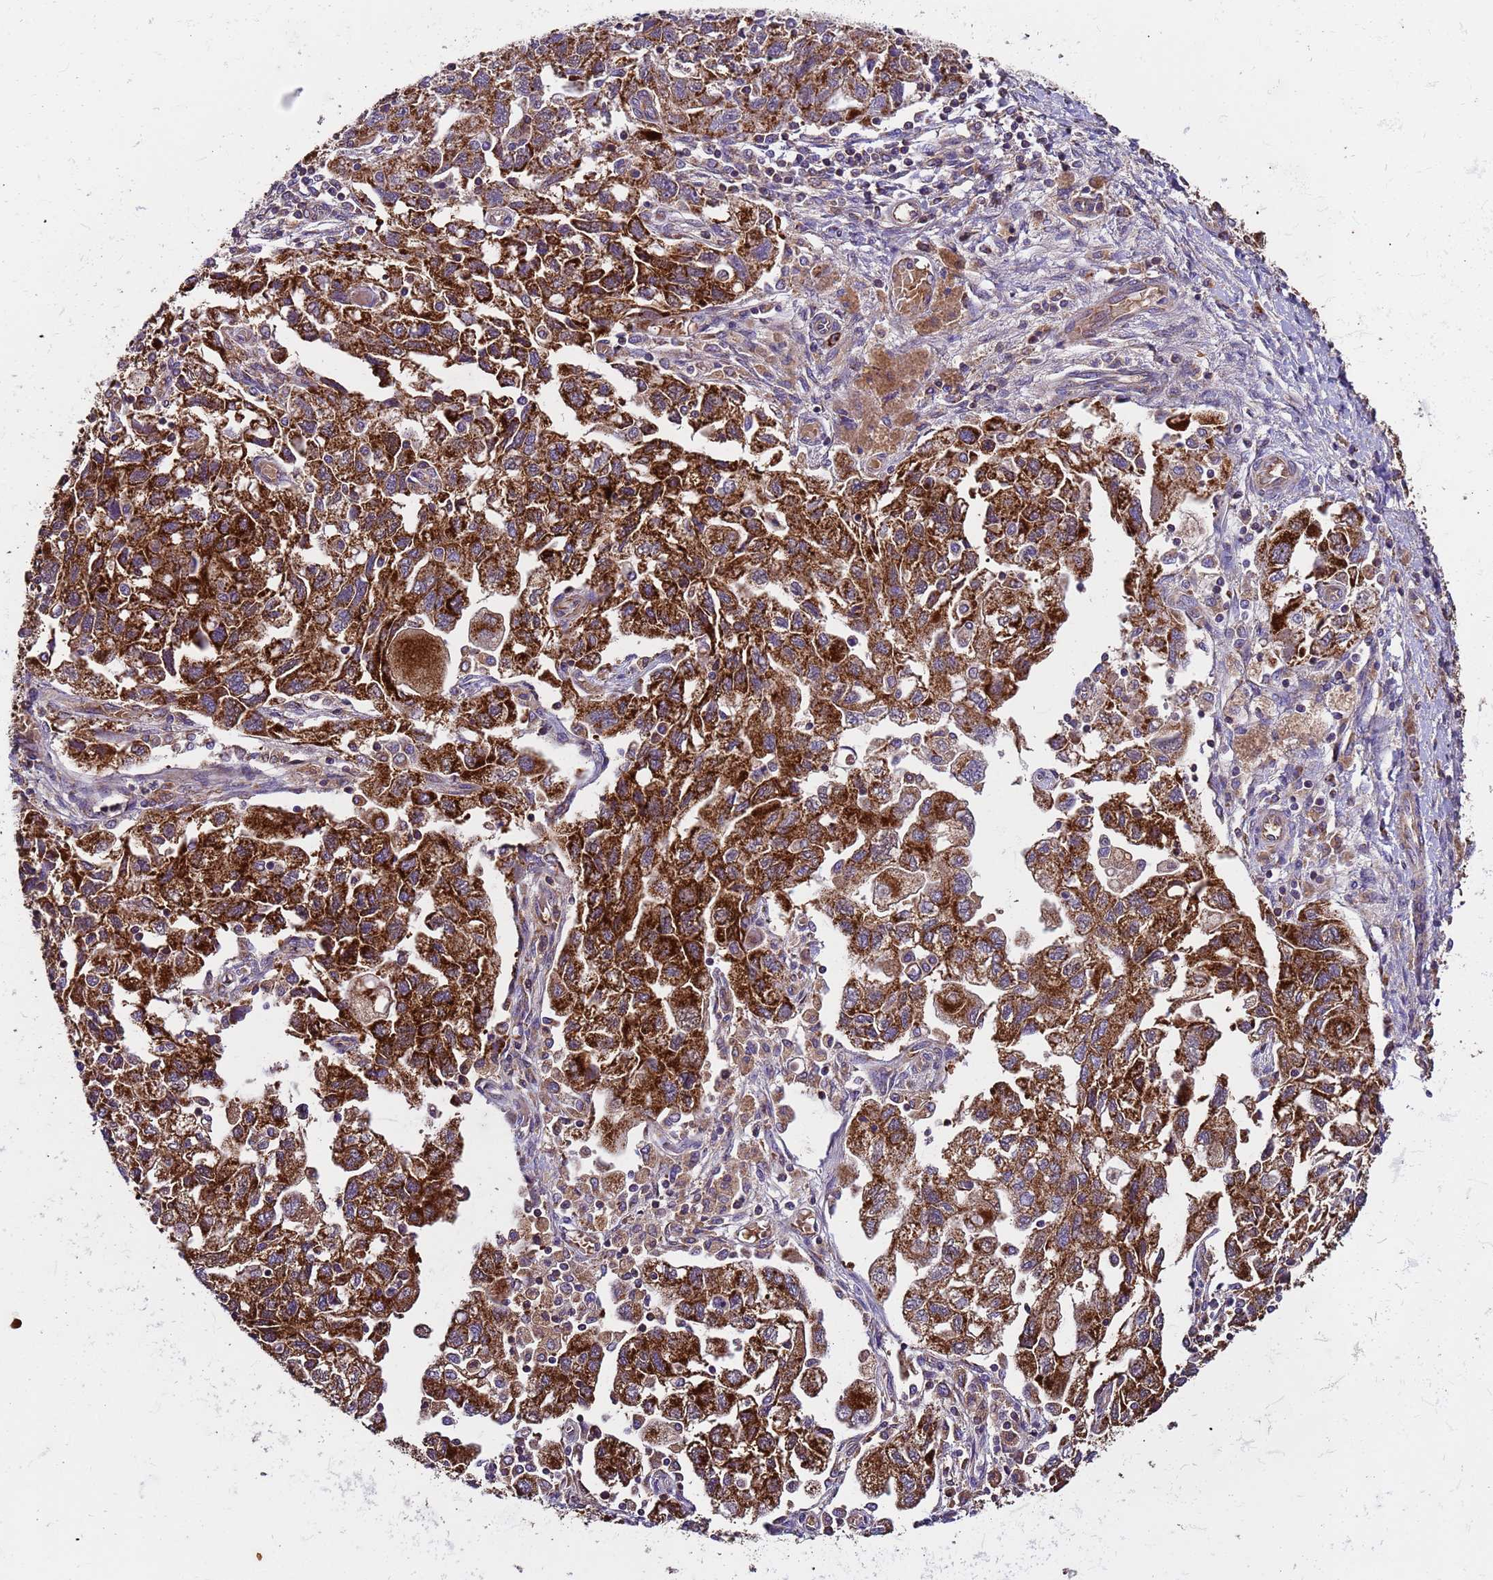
{"staining": {"intensity": "strong", "quantity": ">75%", "location": "cytoplasmic/membranous"}, "tissue": "ovarian cancer", "cell_type": "Tumor cells", "image_type": "cancer", "snomed": [{"axis": "morphology", "description": "Carcinoma, NOS"}, {"axis": "morphology", "description": "Cystadenocarcinoma, serous, NOS"}, {"axis": "topography", "description": "Ovary"}], "caption": "High-magnification brightfield microscopy of ovarian carcinoma stained with DAB (brown) and counterstained with hematoxylin (blue). tumor cells exhibit strong cytoplasmic/membranous positivity is seen in about>75% of cells.", "gene": "TMEM126A", "patient": {"sex": "female", "age": 69}}